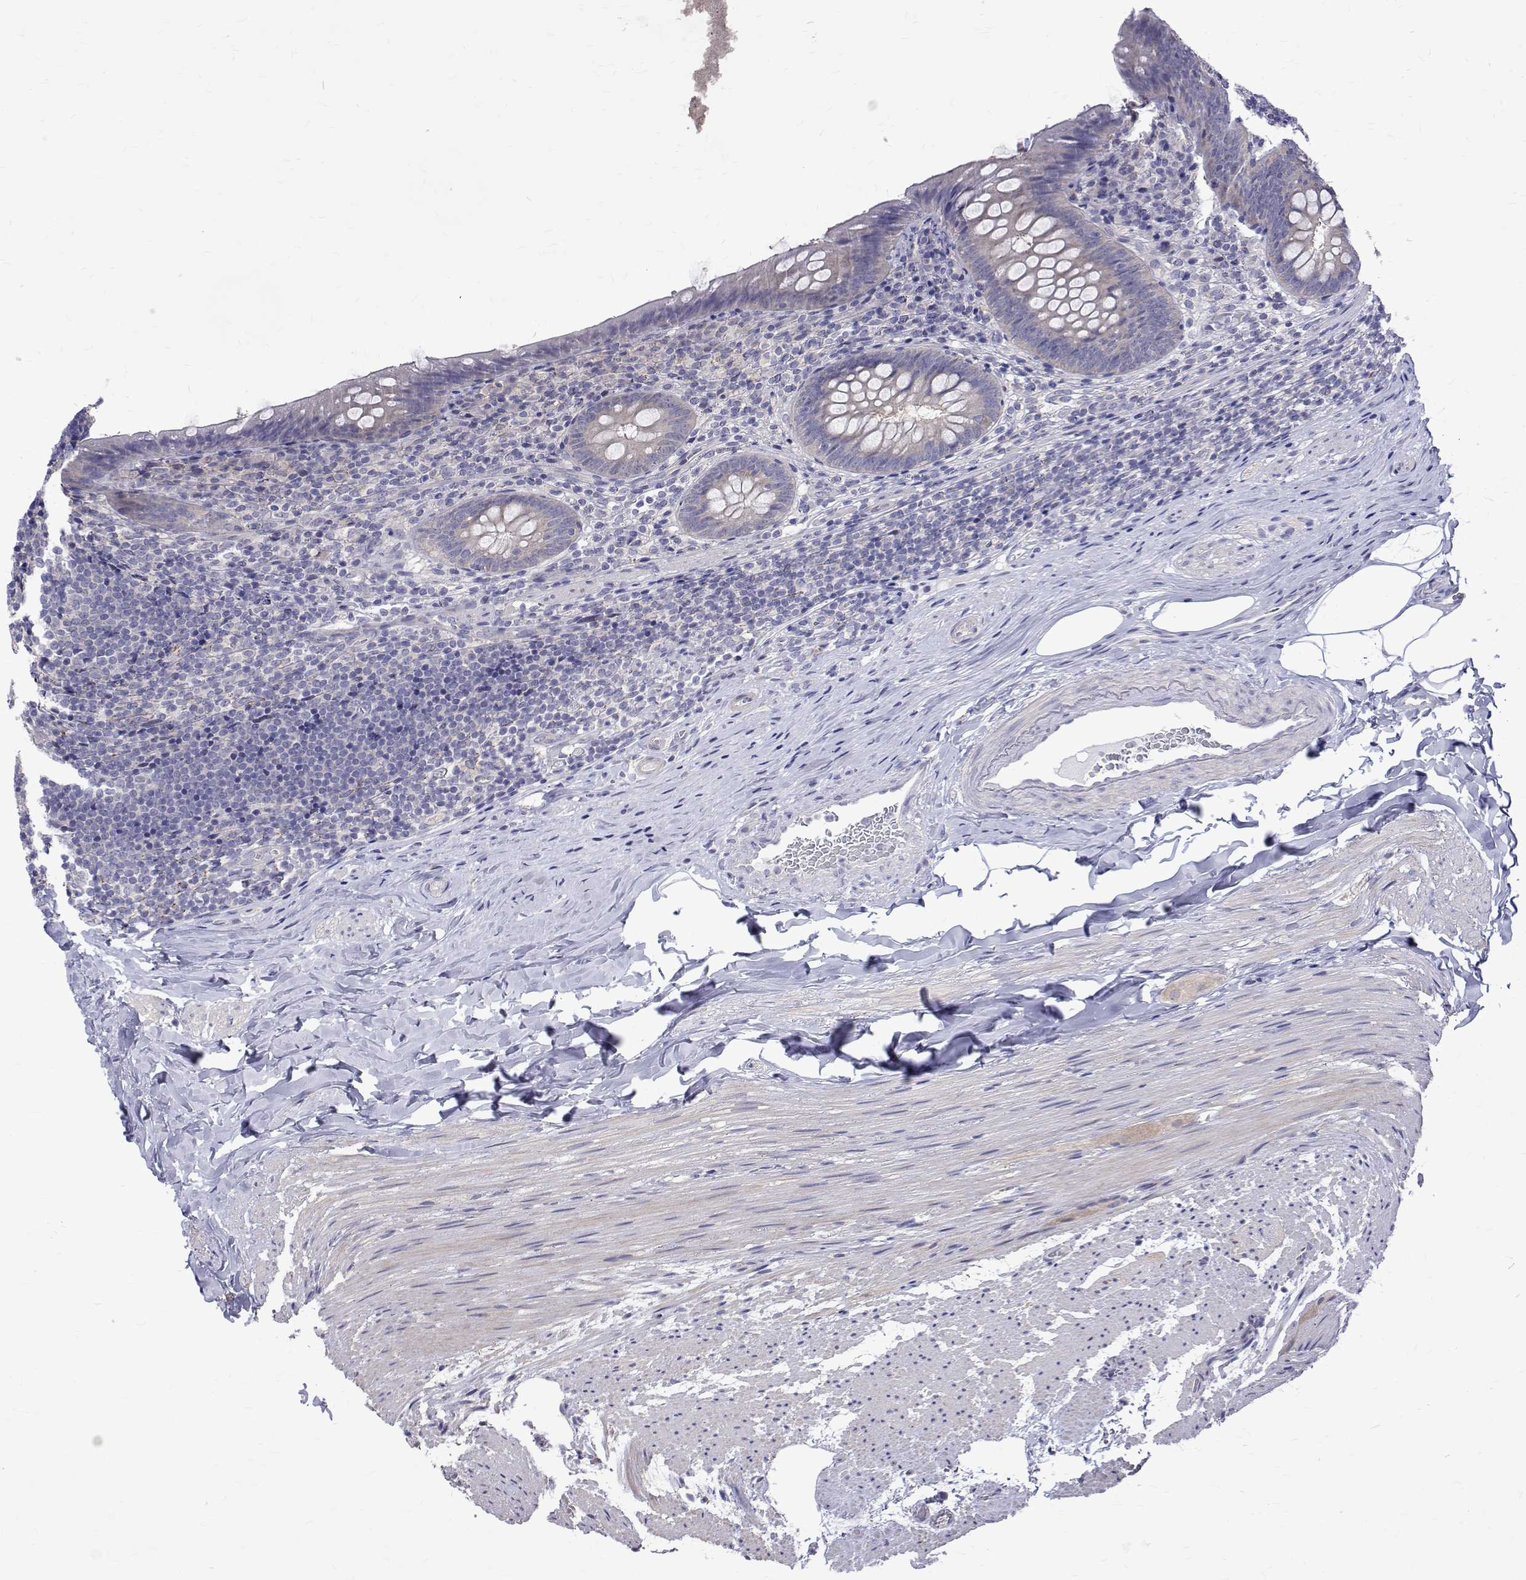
{"staining": {"intensity": "negative", "quantity": "none", "location": "none"}, "tissue": "appendix", "cell_type": "Glandular cells", "image_type": "normal", "snomed": [{"axis": "morphology", "description": "Normal tissue, NOS"}, {"axis": "topography", "description": "Appendix"}], "caption": "IHC of normal appendix reveals no positivity in glandular cells.", "gene": "PADI1", "patient": {"sex": "male", "age": 47}}